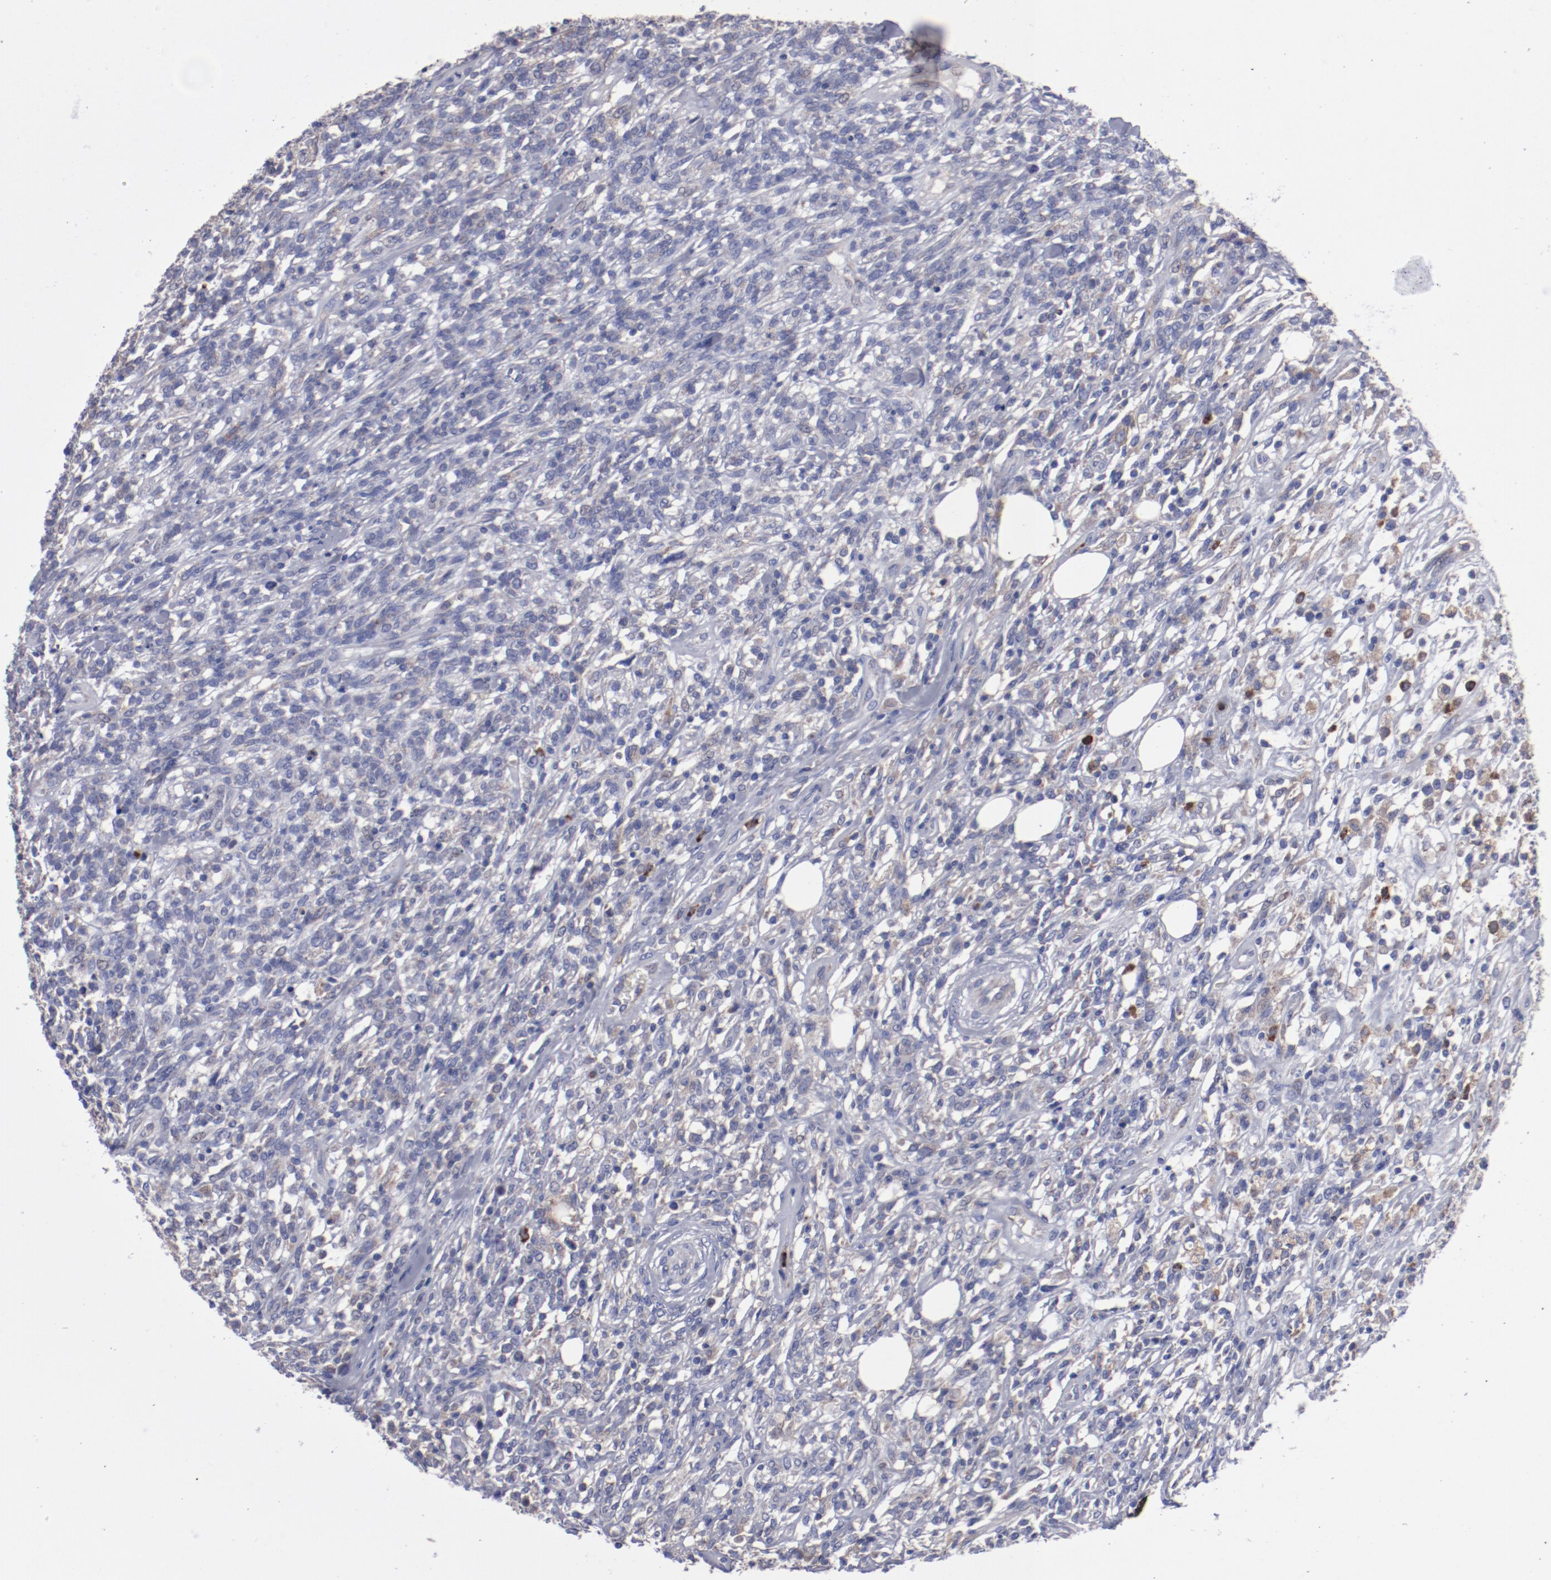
{"staining": {"intensity": "negative", "quantity": "none", "location": "none"}, "tissue": "lymphoma", "cell_type": "Tumor cells", "image_type": "cancer", "snomed": [{"axis": "morphology", "description": "Malignant lymphoma, non-Hodgkin's type, High grade"}, {"axis": "topography", "description": "Lymph node"}], "caption": "Immunohistochemical staining of high-grade malignant lymphoma, non-Hodgkin's type demonstrates no significant staining in tumor cells. (DAB immunohistochemistry visualized using brightfield microscopy, high magnification).", "gene": "FGR", "patient": {"sex": "female", "age": 73}}